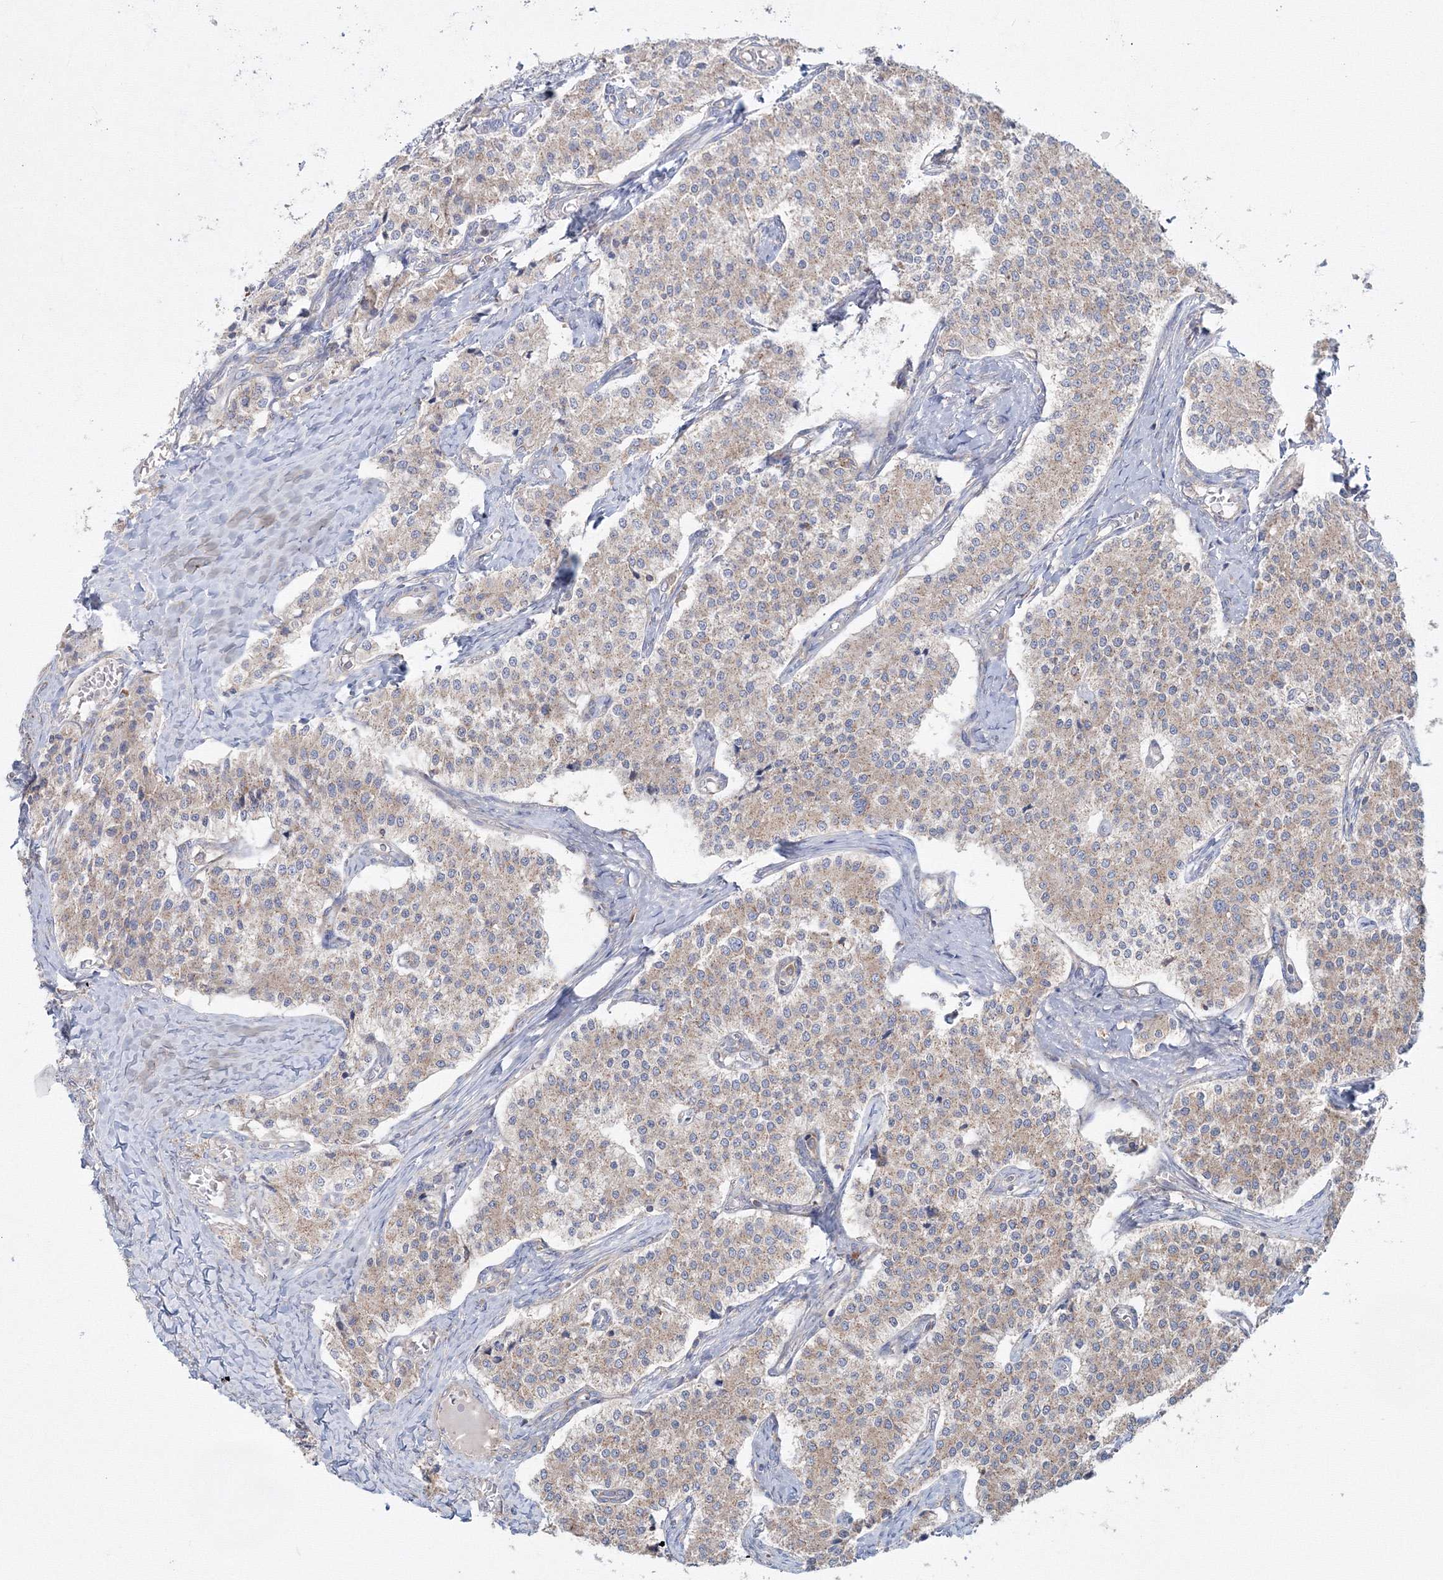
{"staining": {"intensity": "weak", "quantity": "25%-75%", "location": "cytoplasmic/membranous"}, "tissue": "carcinoid", "cell_type": "Tumor cells", "image_type": "cancer", "snomed": [{"axis": "morphology", "description": "Carcinoid, malignant, NOS"}, {"axis": "topography", "description": "Colon"}], "caption": "Approximately 25%-75% of tumor cells in human carcinoid (malignant) show weak cytoplasmic/membranous protein staining as visualized by brown immunohistochemical staining.", "gene": "PEX13", "patient": {"sex": "female", "age": 52}}